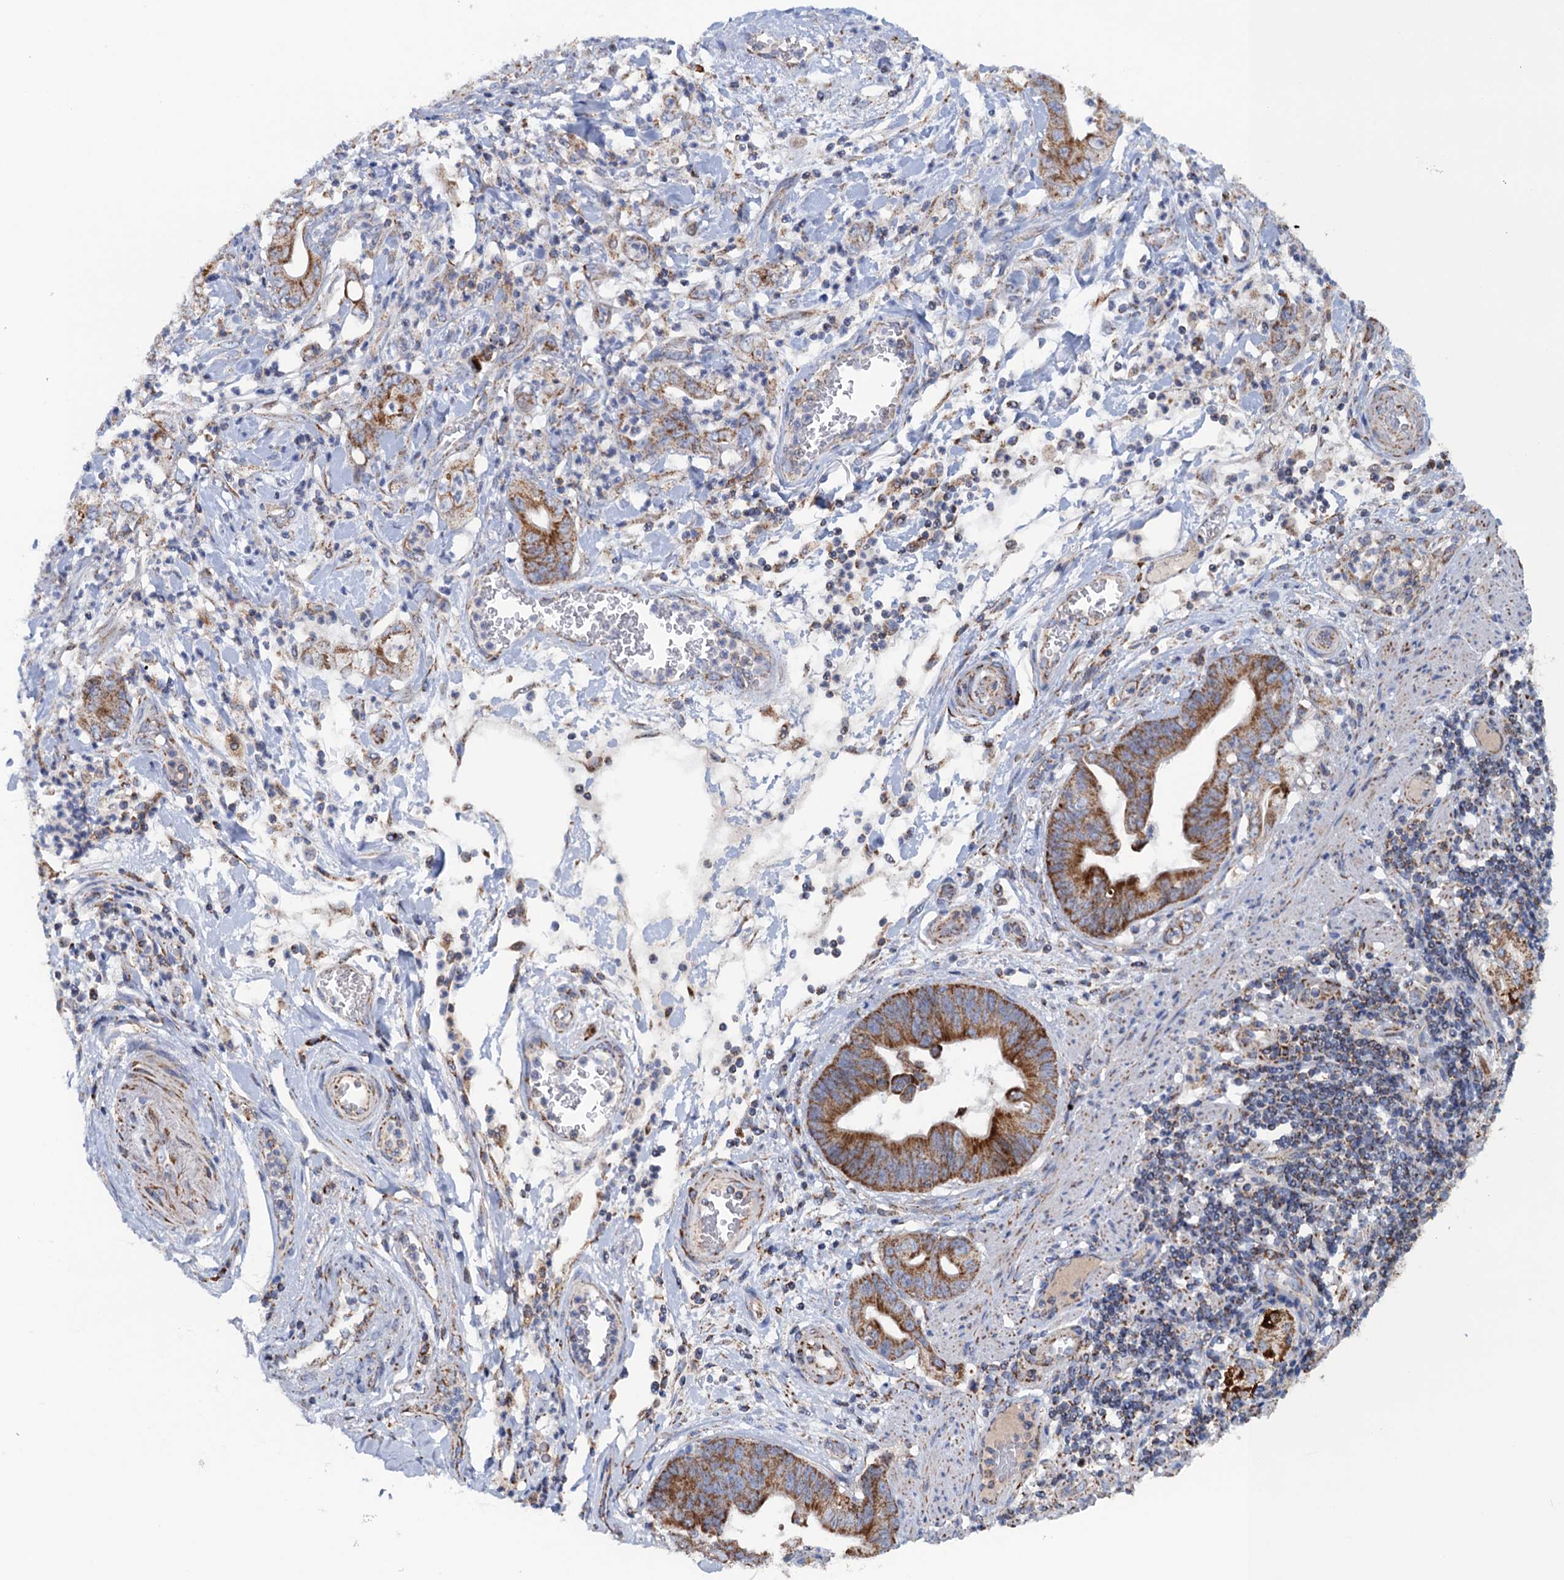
{"staining": {"intensity": "strong", "quantity": ">75%", "location": "cytoplasmic/membranous"}, "tissue": "stomach cancer", "cell_type": "Tumor cells", "image_type": "cancer", "snomed": [{"axis": "morphology", "description": "Adenocarcinoma, NOS"}, {"axis": "topography", "description": "Stomach"}], "caption": "Brown immunohistochemical staining in human stomach cancer (adenocarcinoma) exhibits strong cytoplasmic/membranous positivity in about >75% of tumor cells.", "gene": "GTPBP3", "patient": {"sex": "female", "age": 73}}